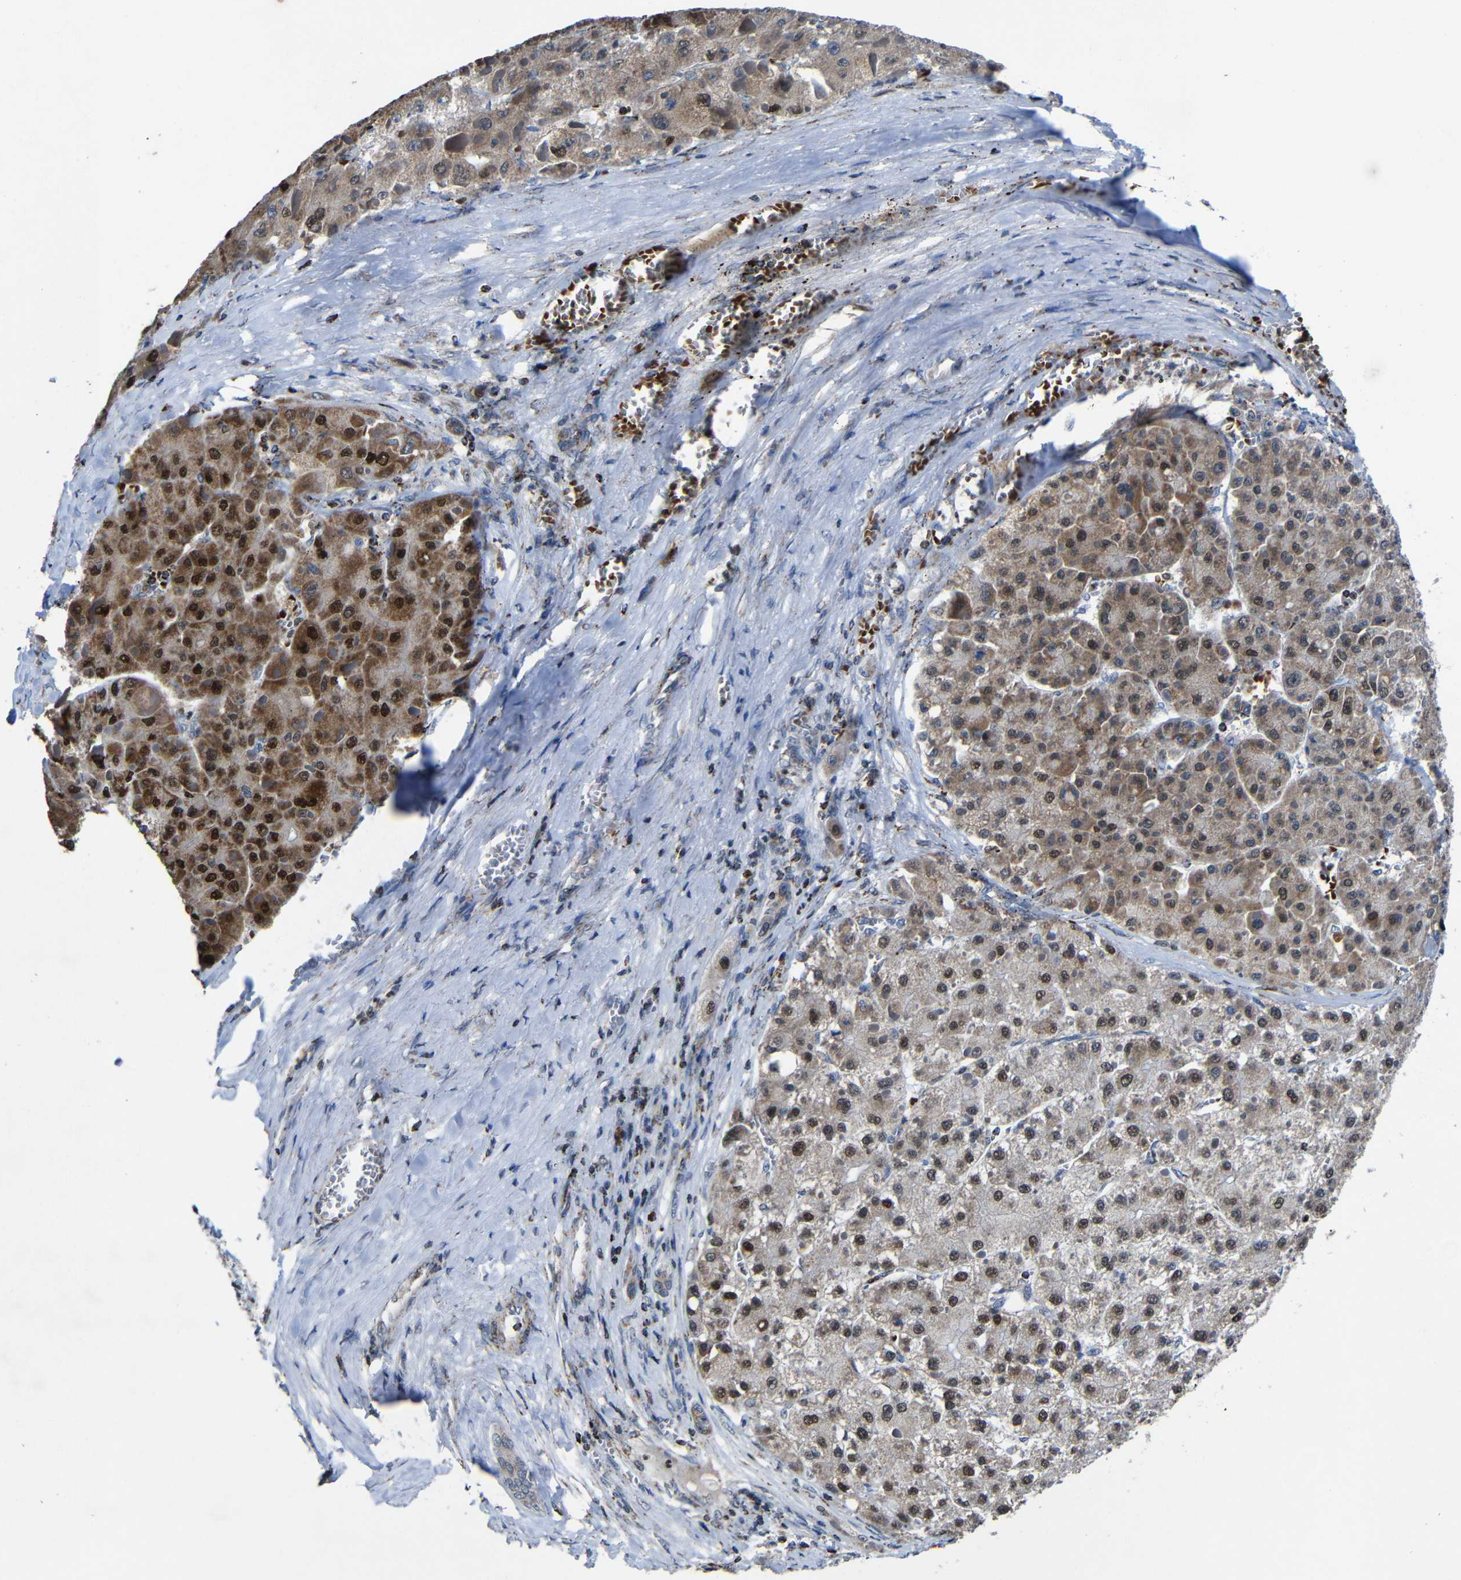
{"staining": {"intensity": "moderate", "quantity": ">75%", "location": "cytoplasmic/membranous,nuclear"}, "tissue": "liver cancer", "cell_type": "Tumor cells", "image_type": "cancer", "snomed": [{"axis": "morphology", "description": "Carcinoma, Hepatocellular, NOS"}, {"axis": "topography", "description": "Liver"}], "caption": "Immunohistochemical staining of human hepatocellular carcinoma (liver) exhibits moderate cytoplasmic/membranous and nuclear protein staining in about >75% of tumor cells.", "gene": "CA5B", "patient": {"sex": "female", "age": 73}}